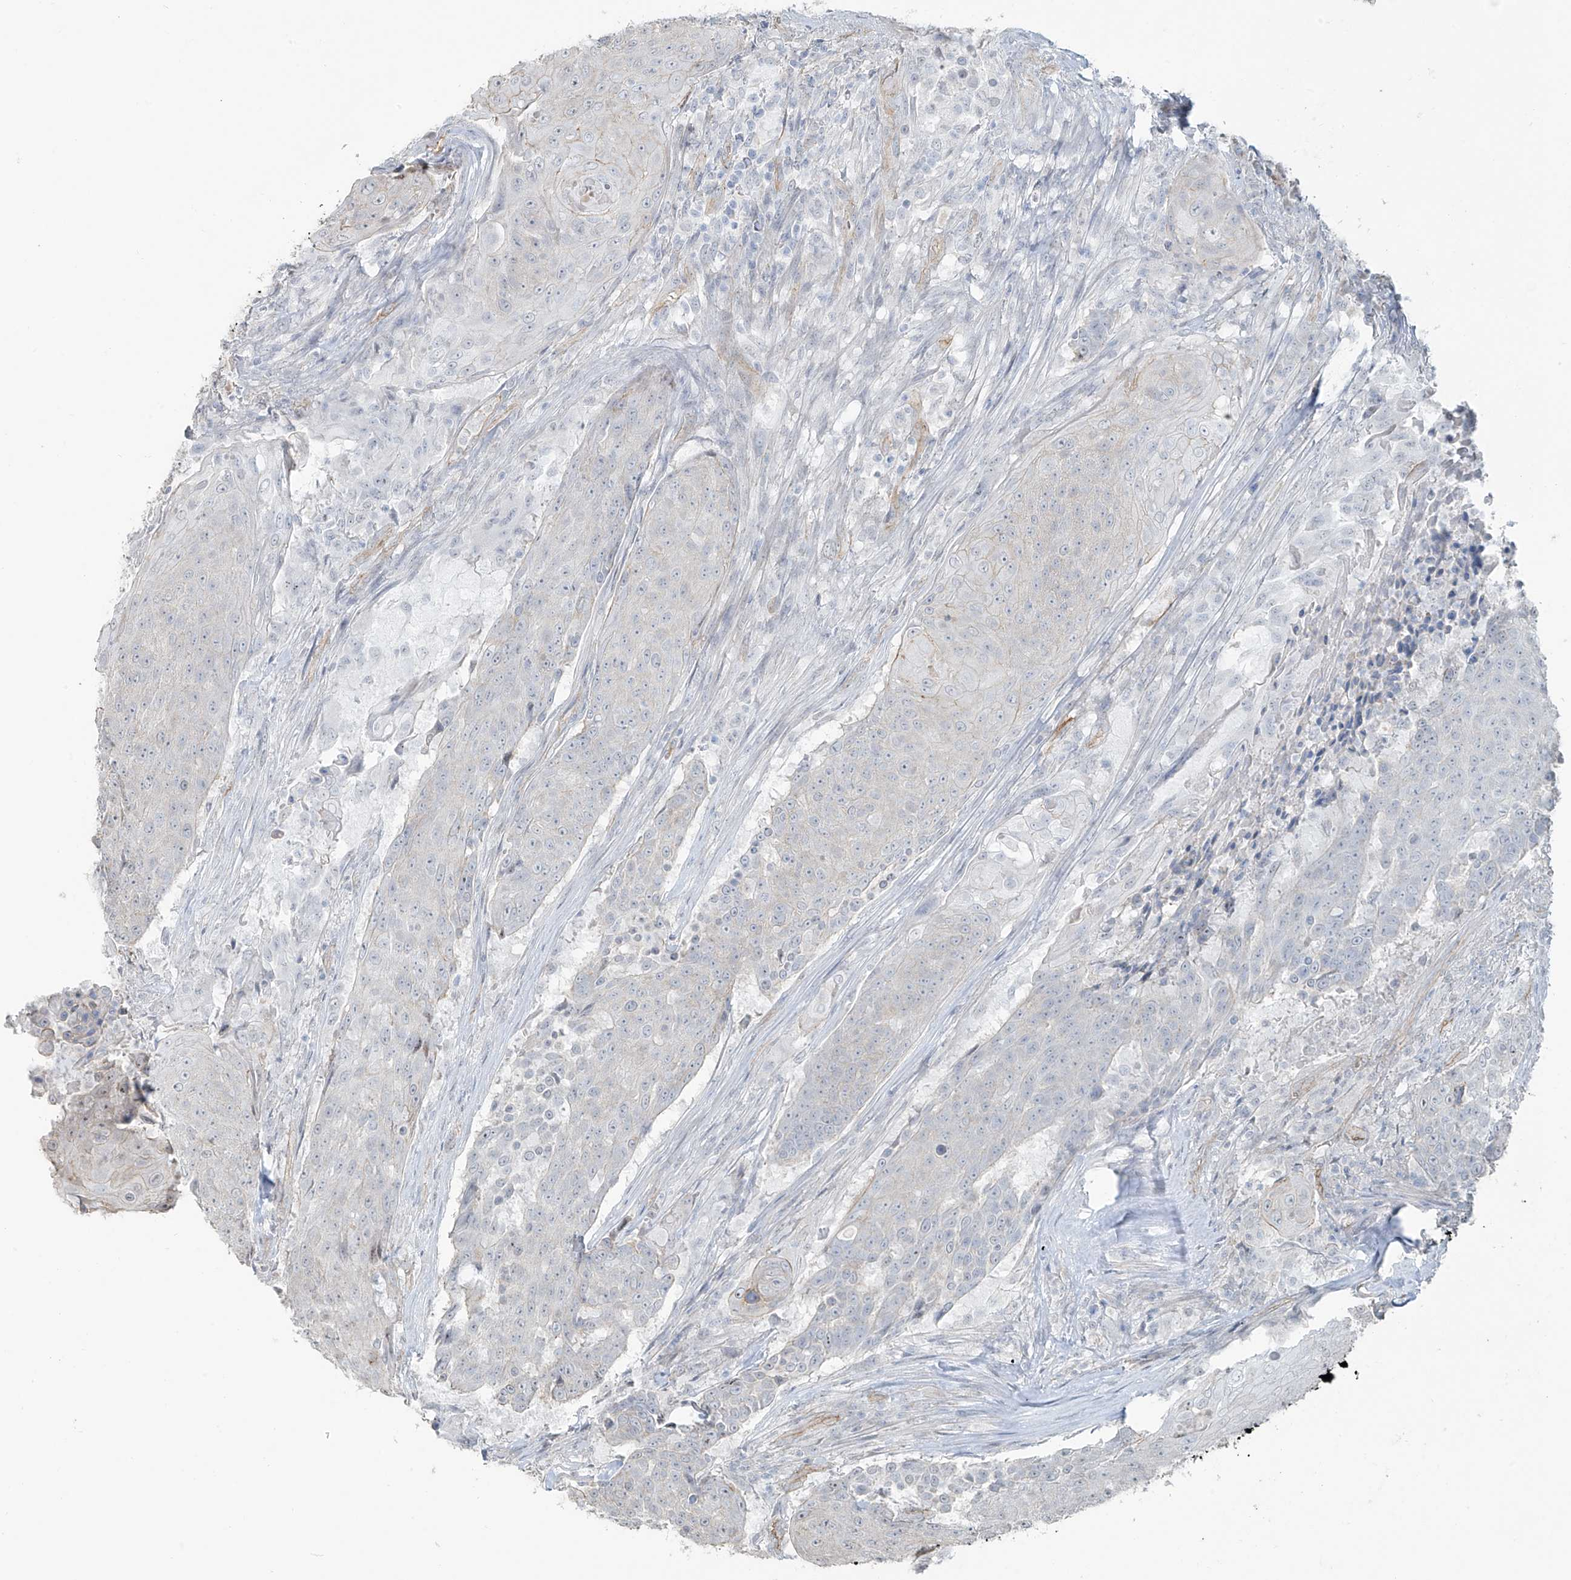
{"staining": {"intensity": "negative", "quantity": "none", "location": "none"}, "tissue": "urothelial cancer", "cell_type": "Tumor cells", "image_type": "cancer", "snomed": [{"axis": "morphology", "description": "Urothelial carcinoma, High grade"}, {"axis": "topography", "description": "Urinary bladder"}], "caption": "The image exhibits no significant expression in tumor cells of urothelial carcinoma (high-grade).", "gene": "TUBE1", "patient": {"sex": "female", "age": 63}}